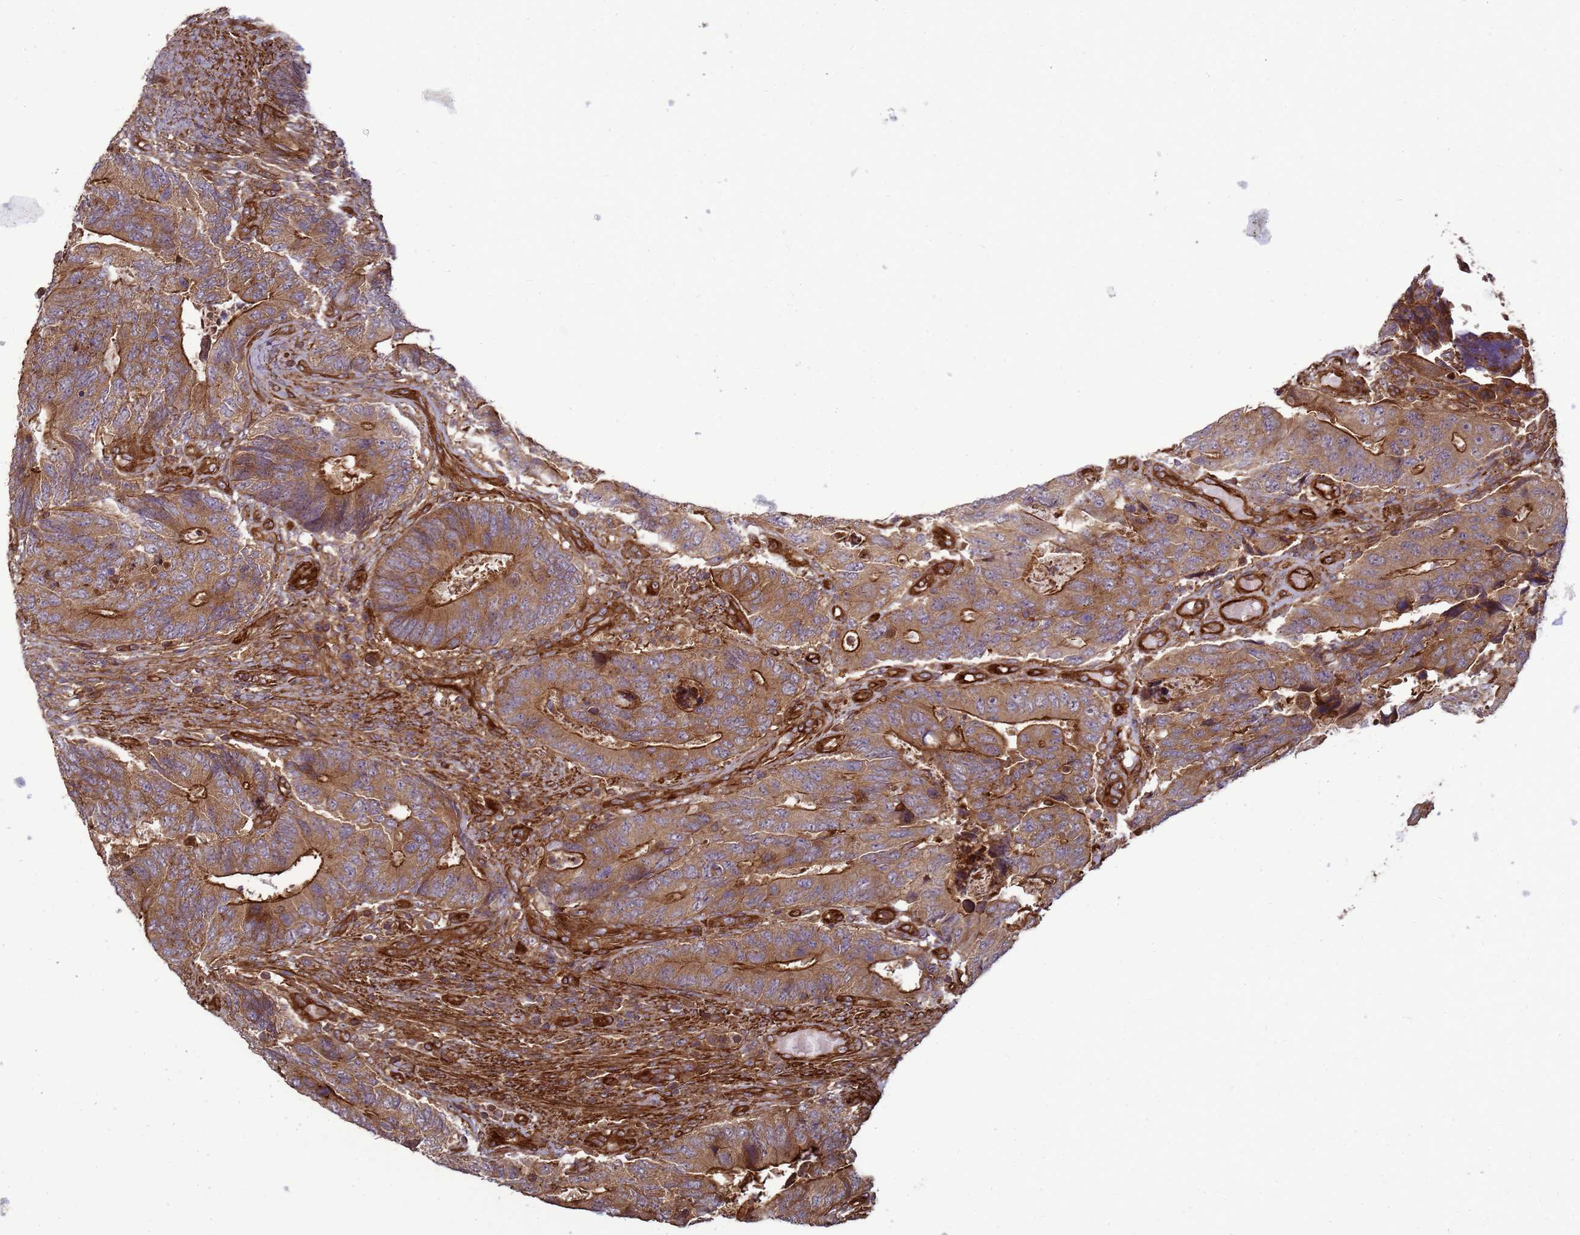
{"staining": {"intensity": "strong", "quantity": ">75%", "location": "cytoplasmic/membranous"}, "tissue": "colorectal cancer", "cell_type": "Tumor cells", "image_type": "cancer", "snomed": [{"axis": "morphology", "description": "Adenocarcinoma, NOS"}, {"axis": "topography", "description": "Colon"}], "caption": "A micrograph of human adenocarcinoma (colorectal) stained for a protein demonstrates strong cytoplasmic/membranous brown staining in tumor cells.", "gene": "CNOT1", "patient": {"sex": "male", "age": 87}}